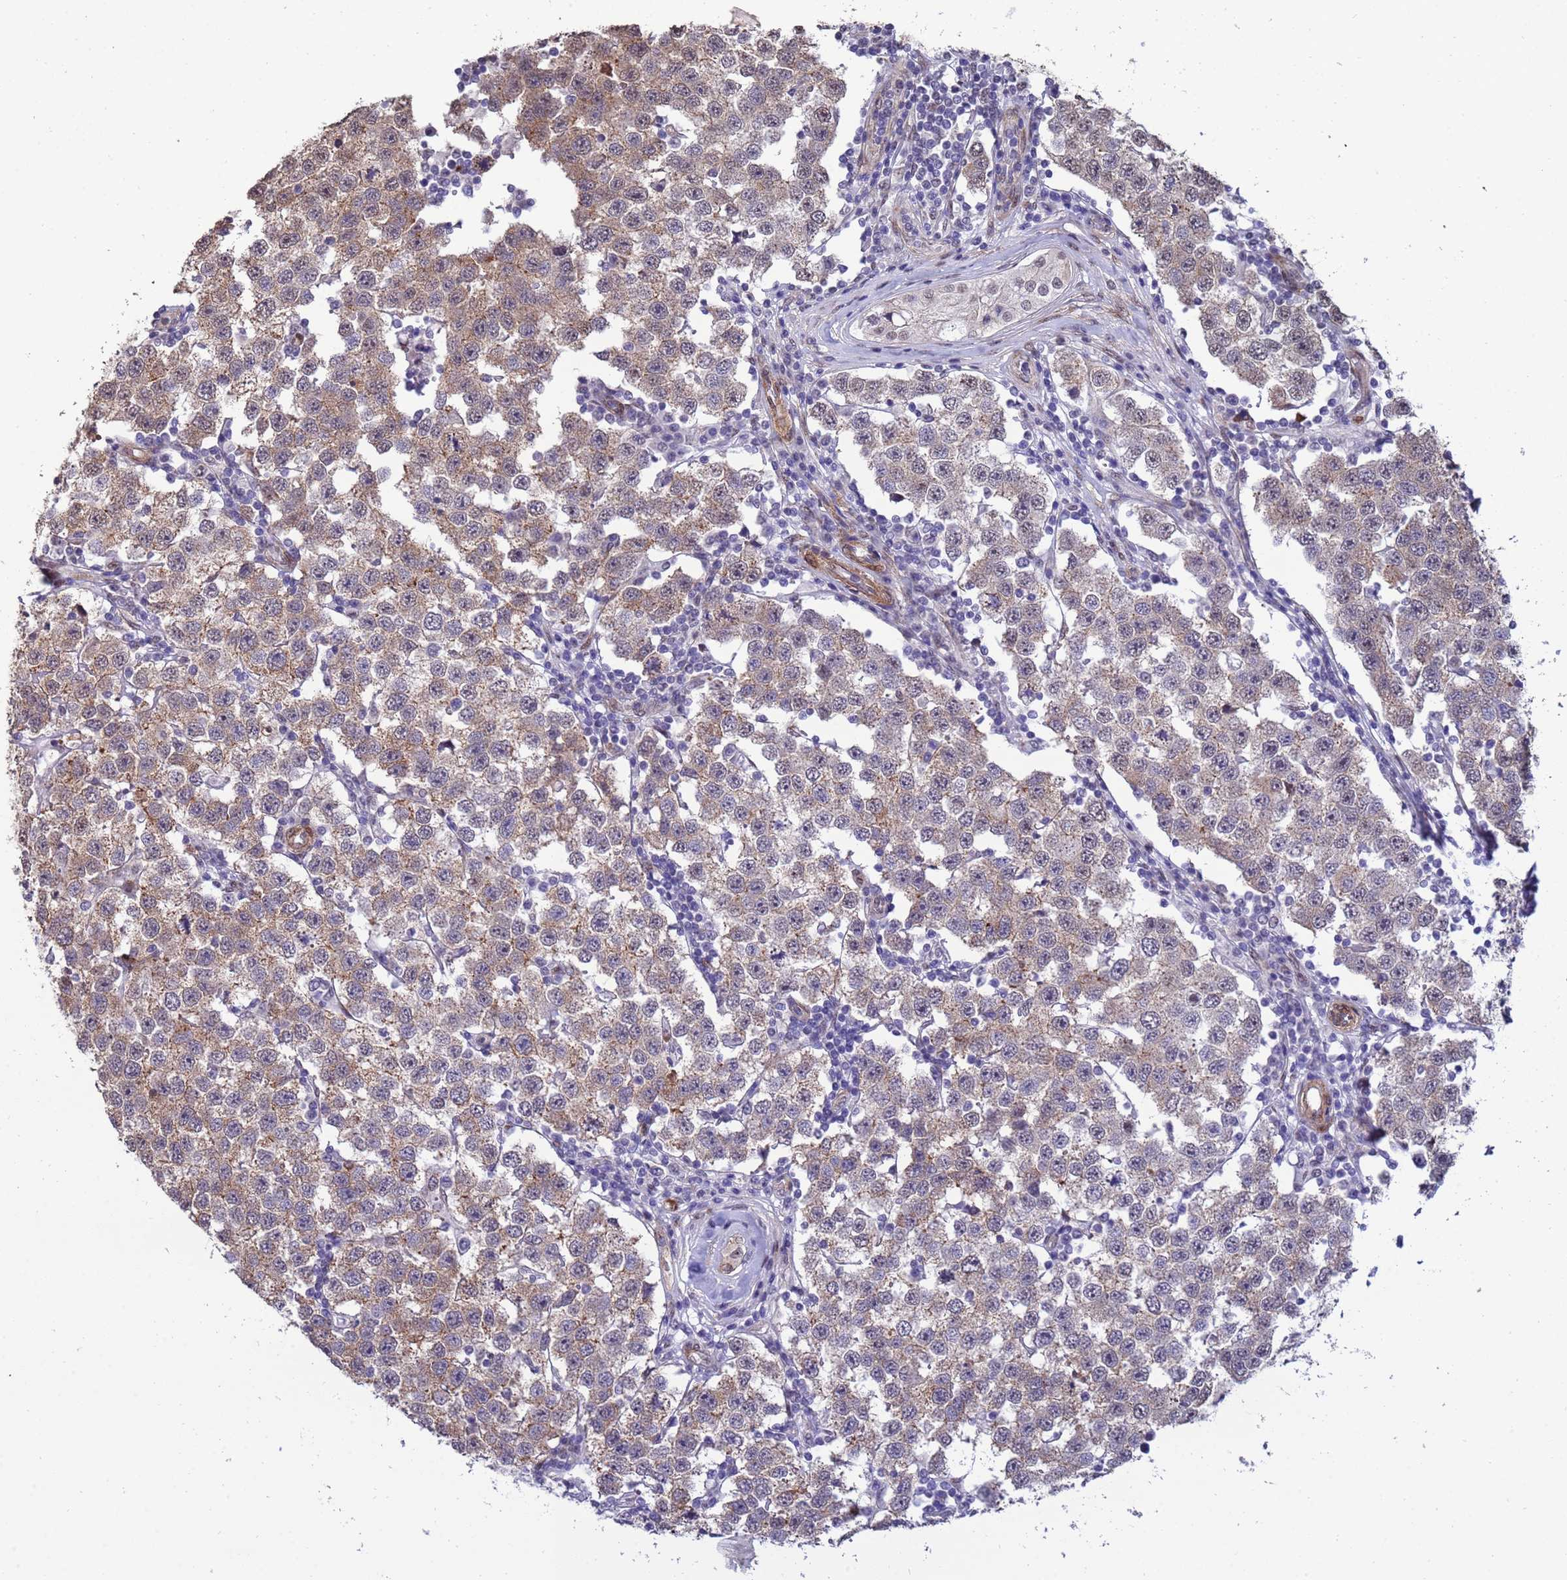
{"staining": {"intensity": "weak", "quantity": ">75%", "location": "cytoplasmic/membranous"}, "tissue": "testis cancer", "cell_type": "Tumor cells", "image_type": "cancer", "snomed": [{"axis": "morphology", "description": "Seminoma, NOS"}, {"axis": "topography", "description": "Testis"}], "caption": "A low amount of weak cytoplasmic/membranous expression is seen in approximately >75% of tumor cells in testis cancer tissue.", "gene": "TRIP6", "patient": {"sex": "male", "age": 34}}